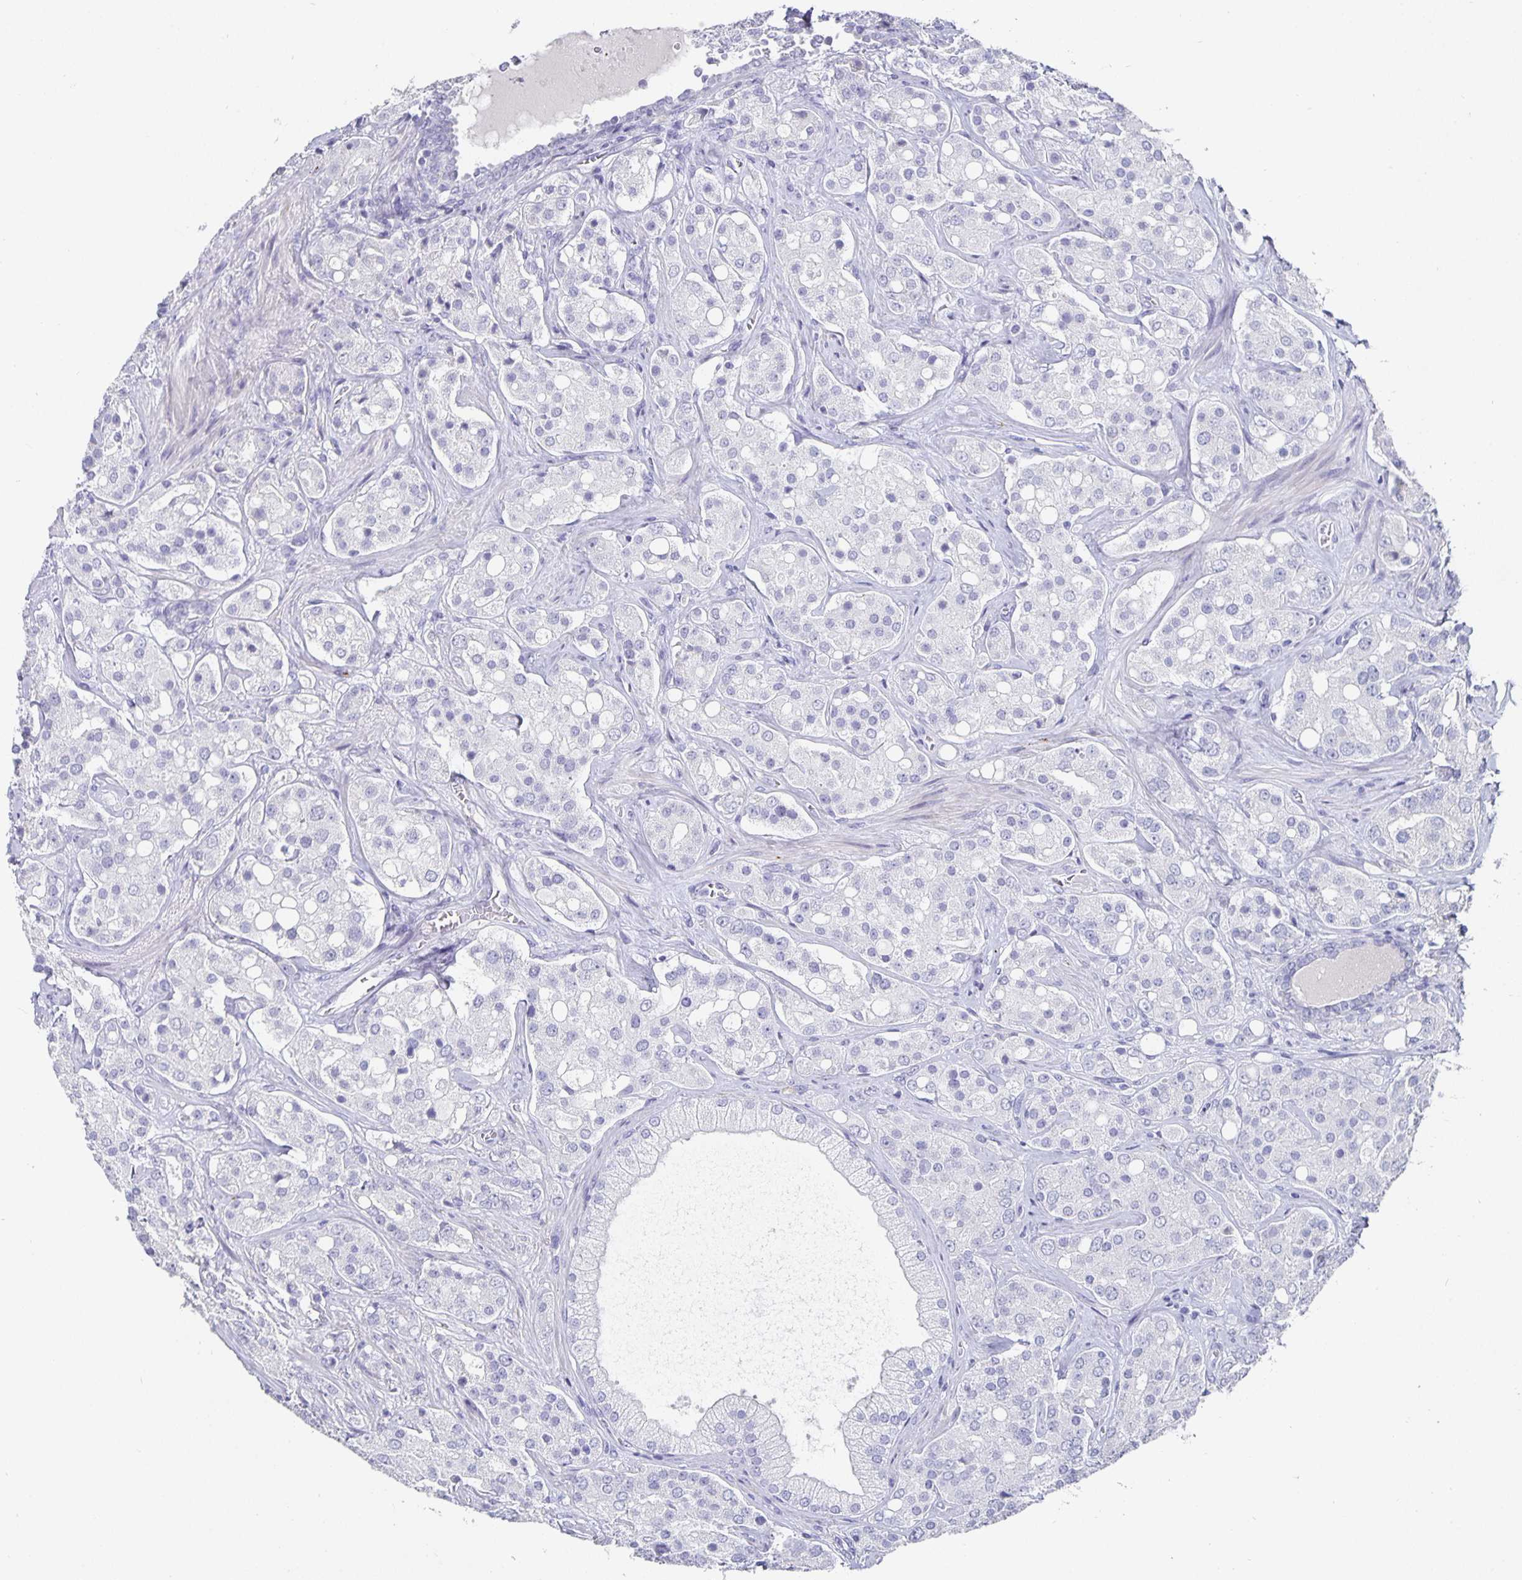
{"staining": {"intensity": "negative", "quantity": "none", "location": "none"}, "tissue": "prostate cancer", "cell_type": "Tumor cells", "image_type": "cancer", "snomed": [{"axis": "morphology", "description": "Adenocarcinoma, High grade"}, {"axis": "topography", "description": "Prostate"}], "caption": "Immunohistochemistry image of prostate cancer (adenocarcinoma (high-grade)) stained for a protein (brown), which shows no positivity in tumor cells.", "gene": "CHGA", "patient": {"sex": "male", "age": 67}}